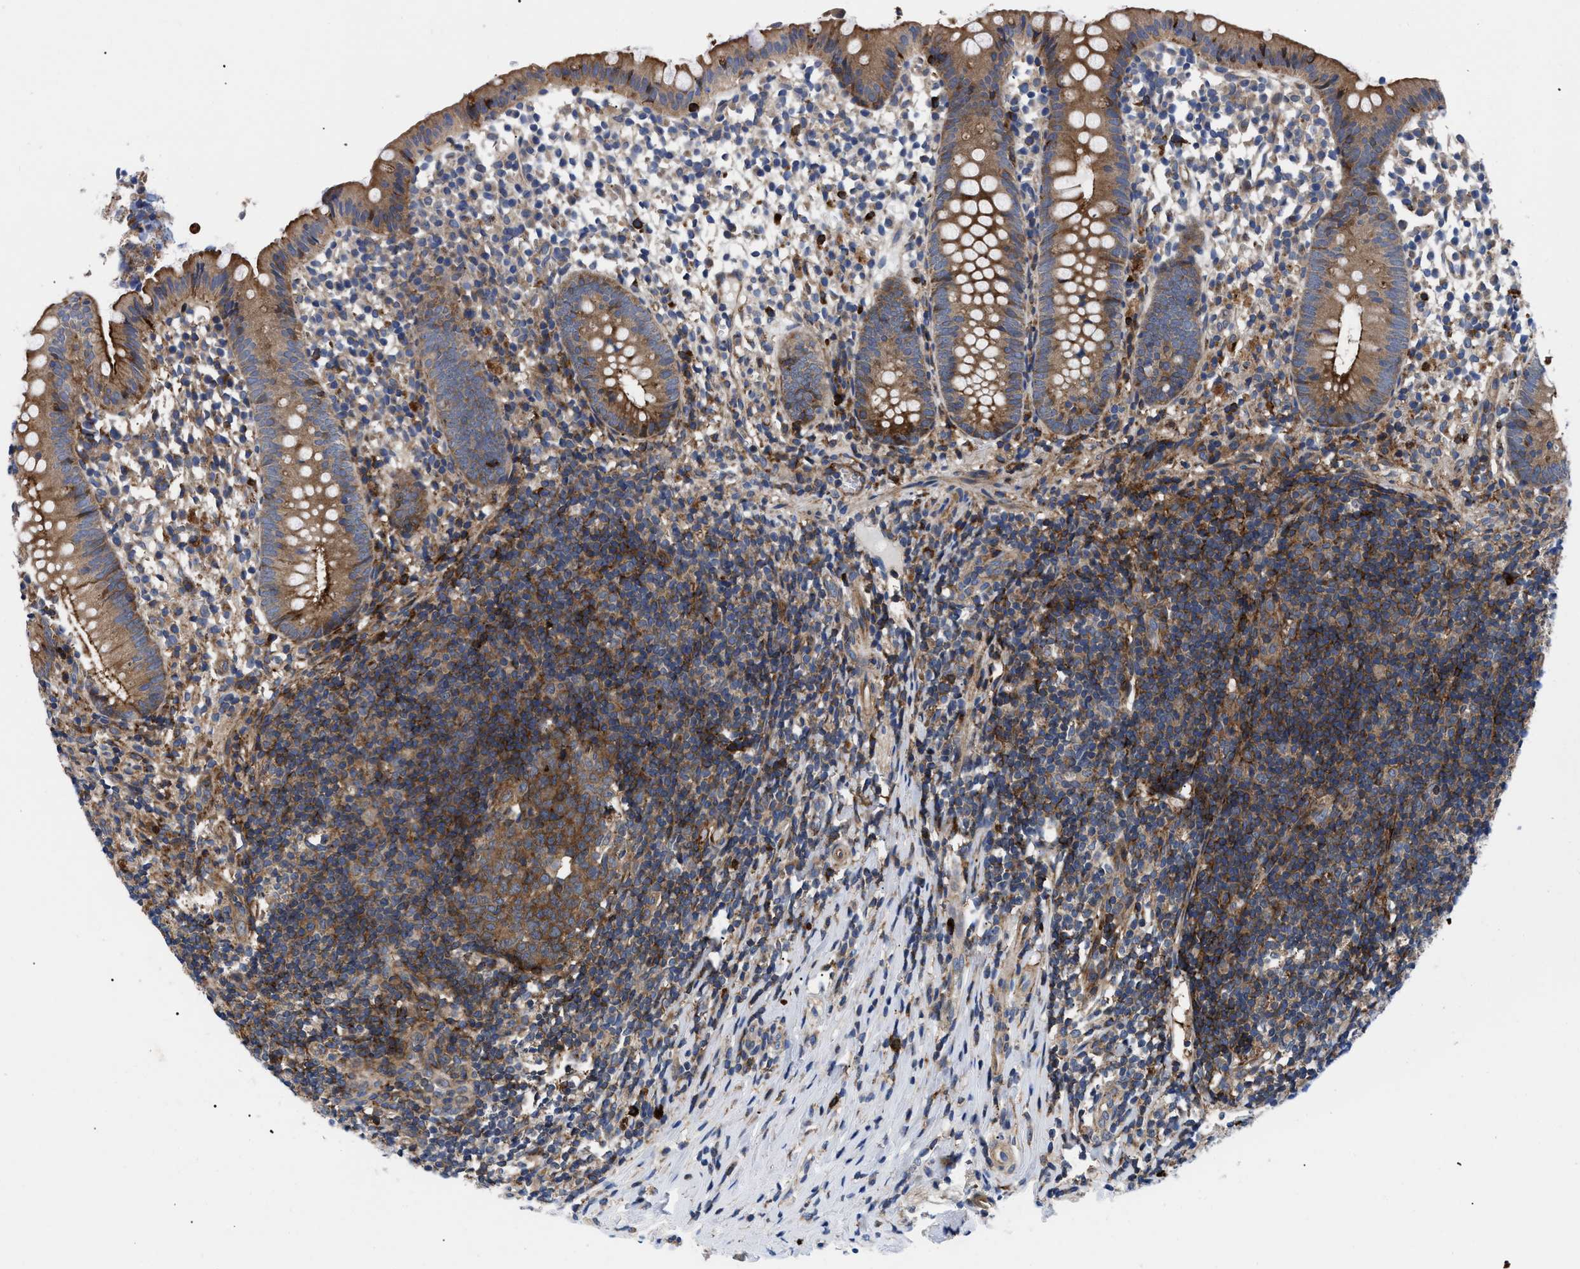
{"staining": {"intensity": "moderate", "quantity": ">75%", "location": "cytoplasmic/membranous"}, "tissue": "appendix", "cell_type": "Glandular cells", "image_type": "normal", "snomed": [{"axis": "morphology", "description": "Normal tissue, NOS"}, {"axis": "topography", "description": "Appendix"}], "caption": "This photomicrograph reveals IHC staining of benign human appendix, with medium moderate cytoplasmic/membranous staining in about >75% of glandular cells.", "gene": "SPAST", "patient": {"sex": "female", "age": 20}}